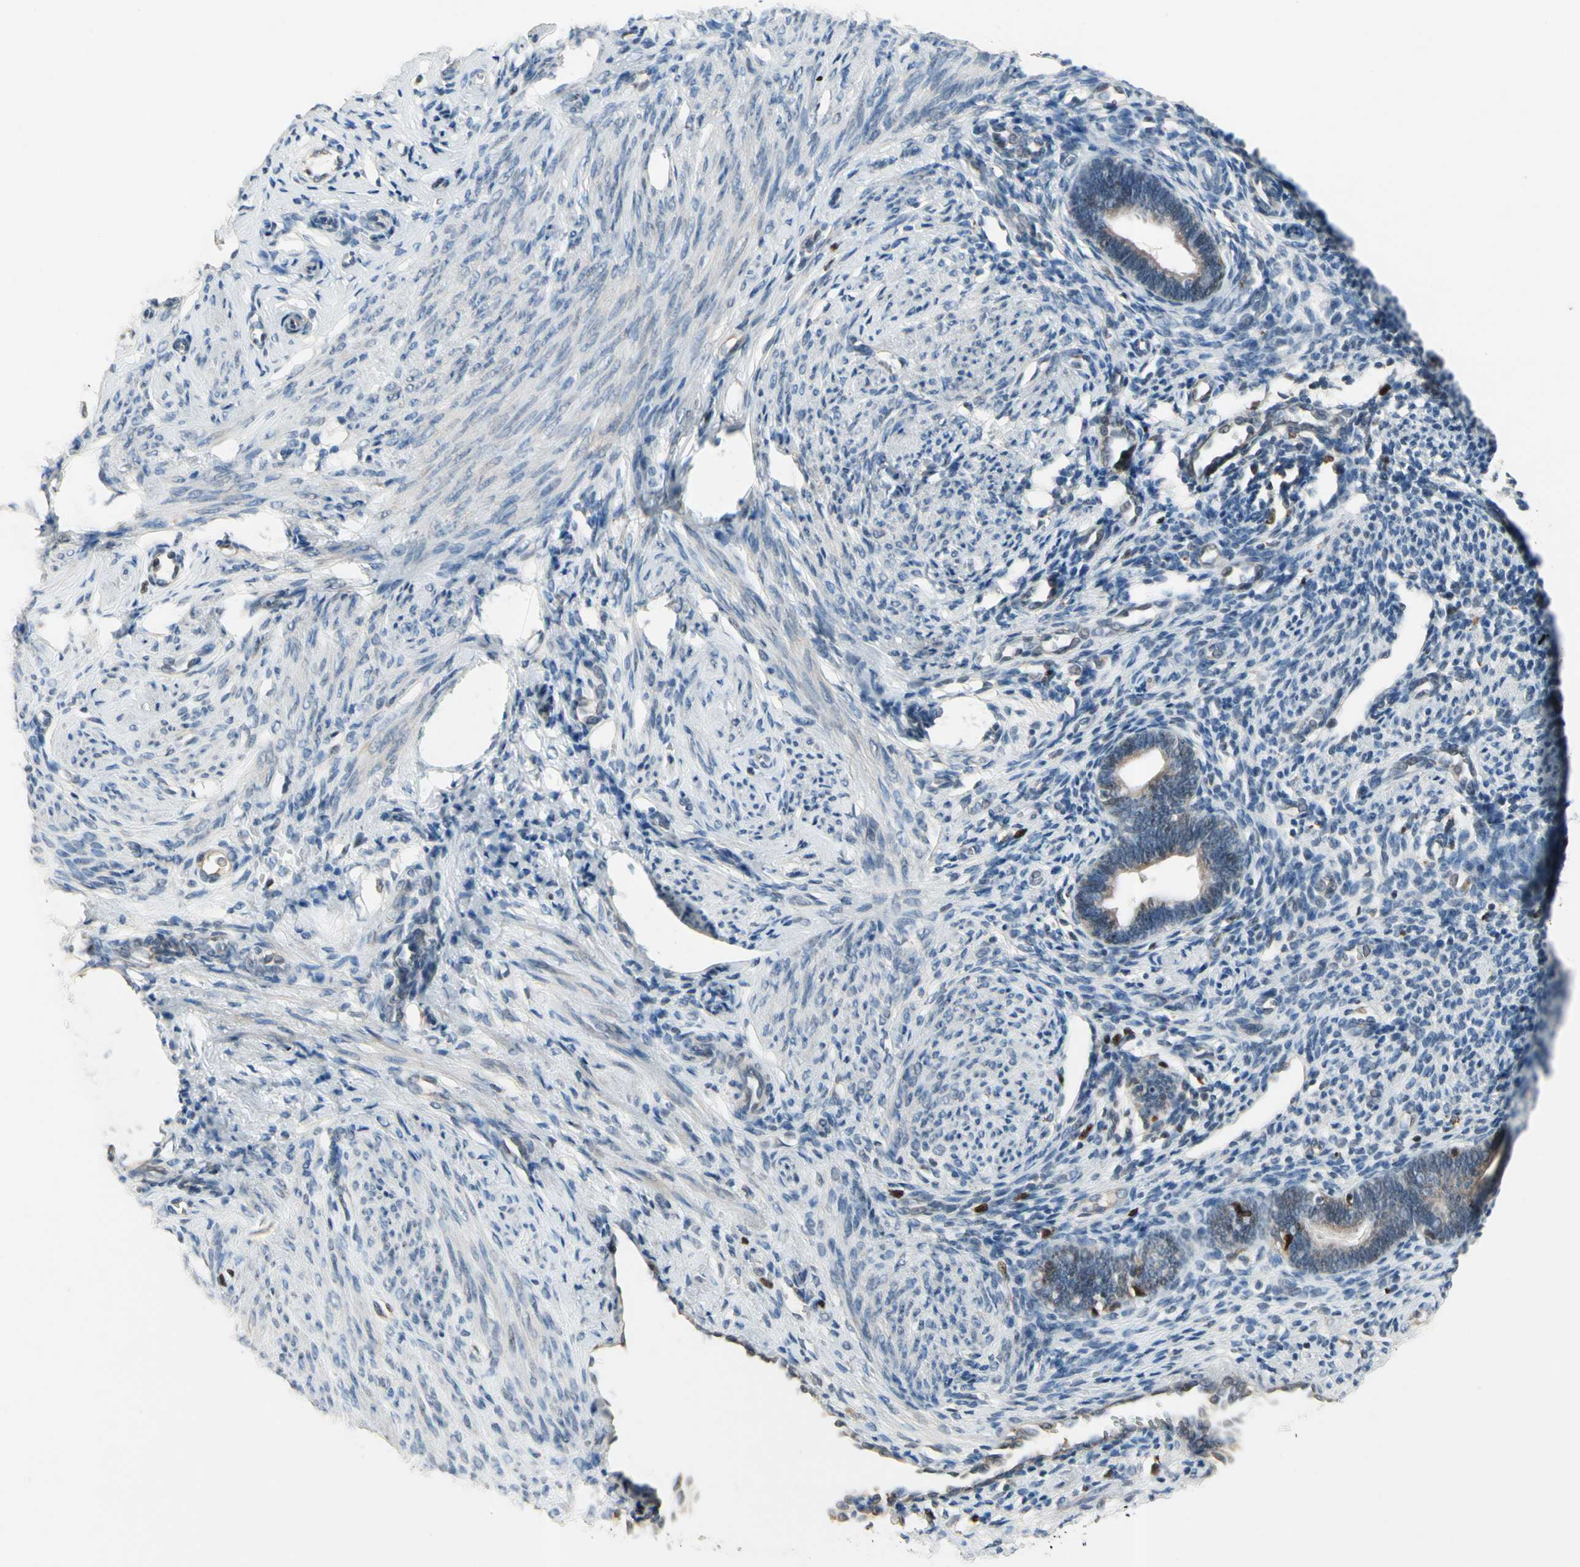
{"staining": {"intensity": "moderate", "quantity": "<25%", "location": "nuclear"}, "tissue": "endometrium", "cell_type": "Cells in endometrial stroma", "image_type": "normal", "snomed": [{"axis": "morphology", "description": "Normal tissue, NOS"}, {"axis": "topography", "description": "Endometrium"}], "caption": "Brown immunohistochemical staining in unremarkable human endometrium demonstrates moderate nuclear expression in approximately <25% of cells in endometrial stroma. (DAB IHC, brown staining for protein, blue staining for nuclei).", "gene": "ZKSCAN3", "patient": {"sex": "female", "age": 27}}